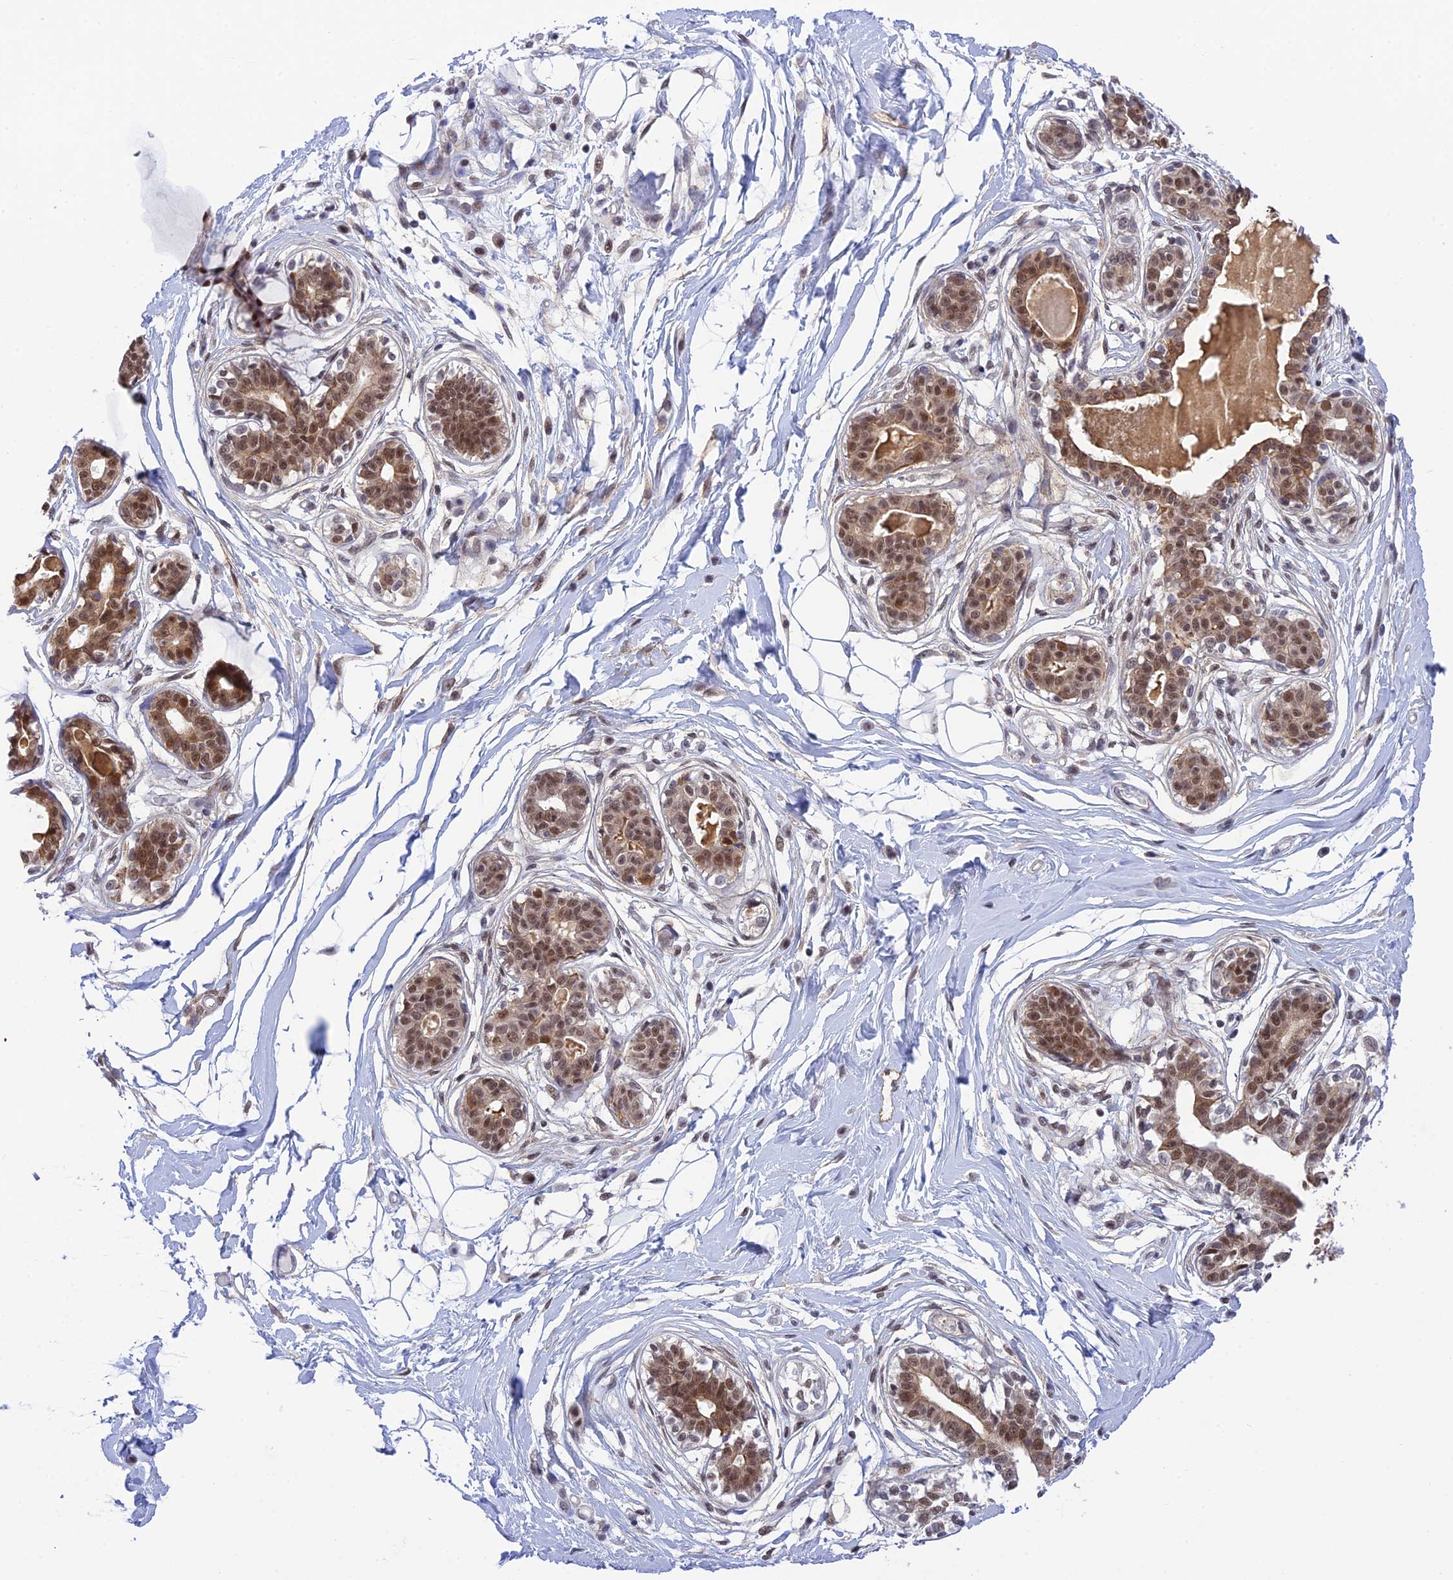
{"staining": {"intensity": "negative", "quantity": "none", "location": "none"}, "tissue": "breast", "cell_type": "Adipocytes", "image_type": "normal", "snomed": [{"axis": "morphology", "description": "Normal tissue, NOS"}, {"axis": "topography", "description": "Breast"}], "caption": "Image shows no significant protein positivity in adipocytes of normal breast. The staining was performed using DAB (3,3'-diaminobenzidine) to visualize the protein expression in brown, while the nuclei were stained in blue with hematoxylin (Magnification: 20x).", "gene": "TCEA1", "patient": {"sex": "female", "age": 45}}